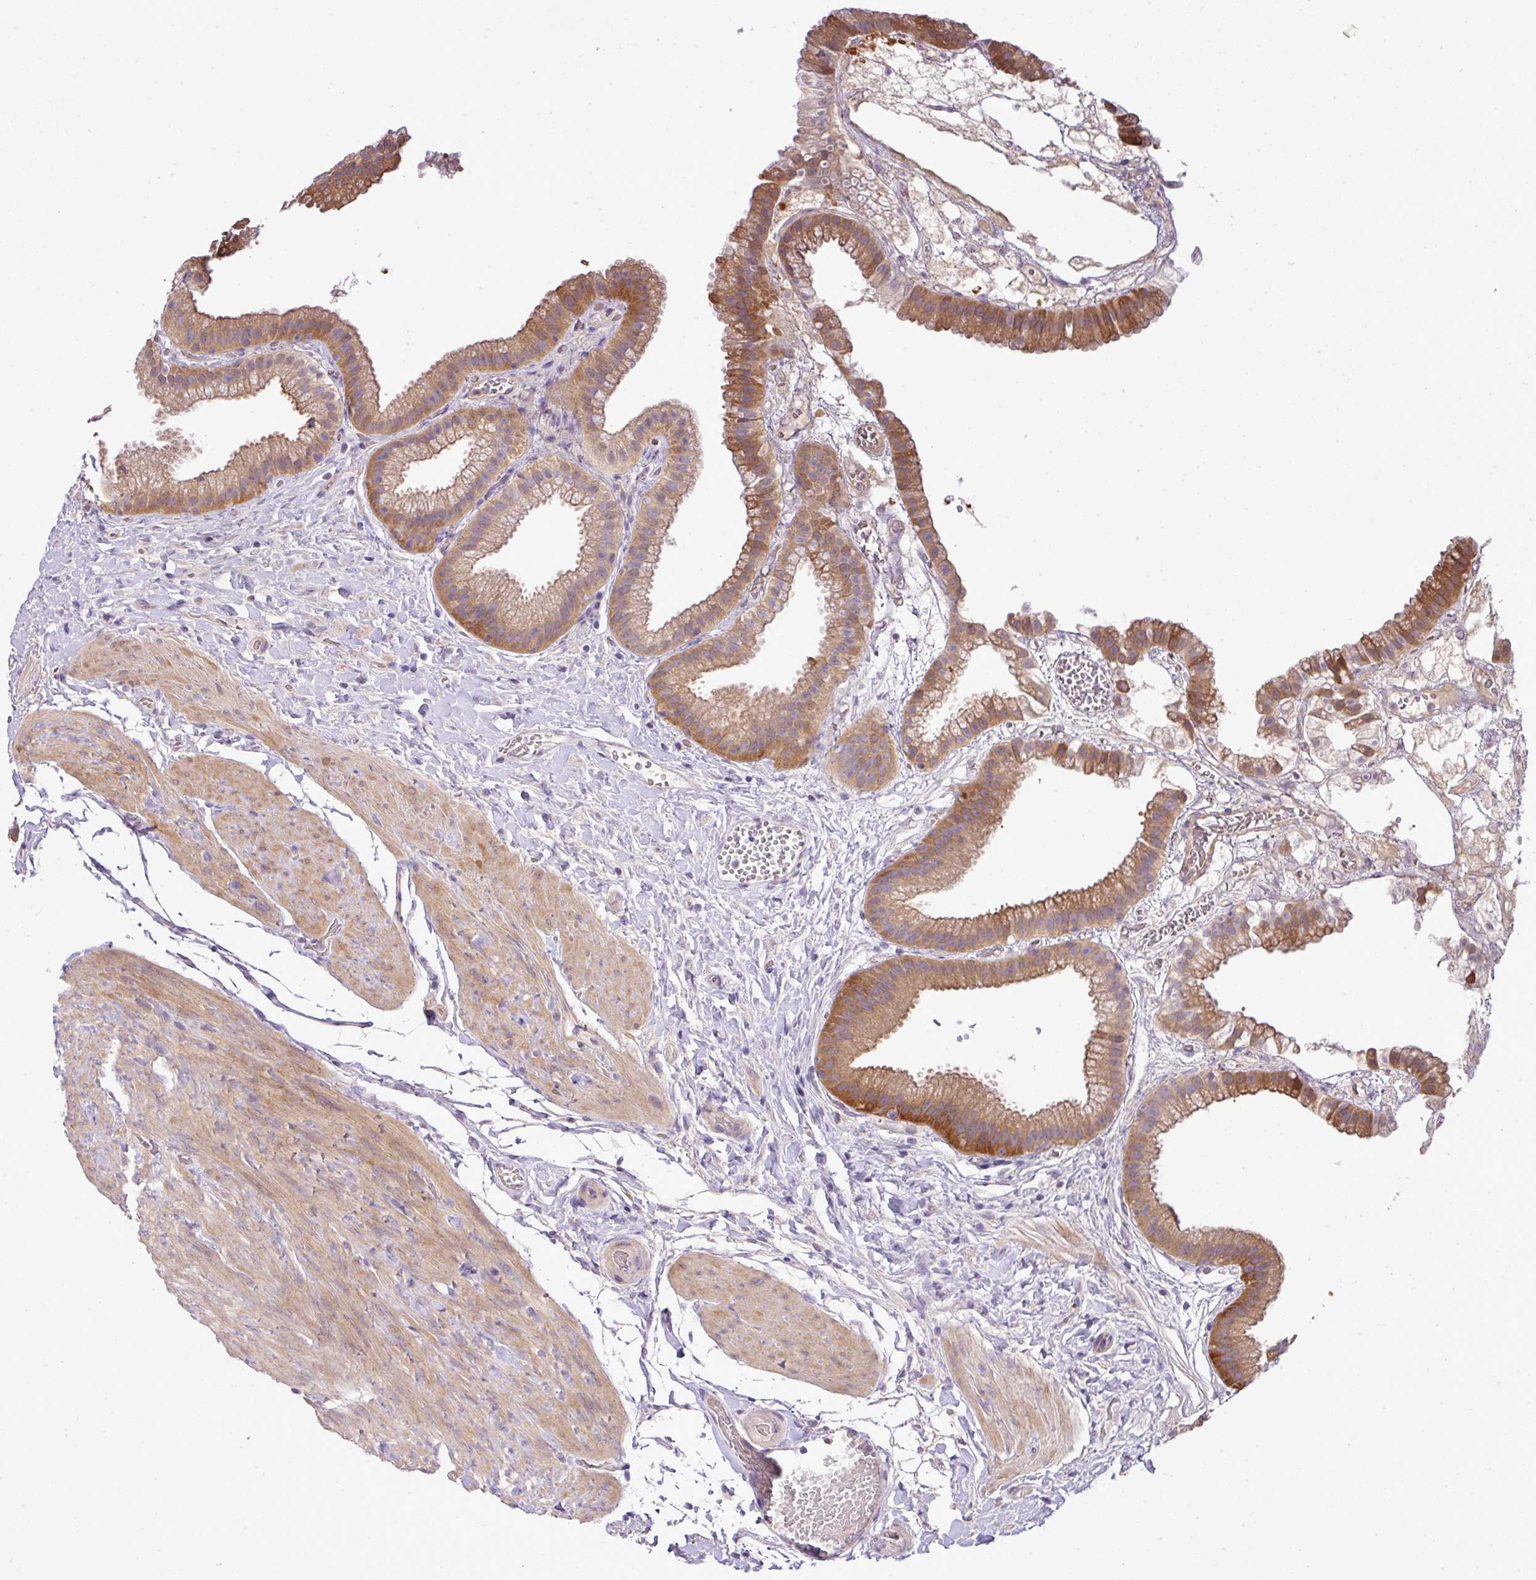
{"staining": {"intensity": "moderate", "quantity": ">75%", "location": "cytoplasmic/membranous"}, "tissue": "gallbladder", "cell_type": "Glandular cells", "image_type": "normal", "snomed": [{"axis": "morphology", "description": "Normal tissue, NOS"}, {"axis": "topography", "description": "Gallbladder"}], "caption": "Glandular cells reveal moderate cytoplasmic/membranous staining in about >75% of cells in unremarkable gallbladder.", "gene": "TMEM107", "patient": {"sex": "female", "age": 63}}